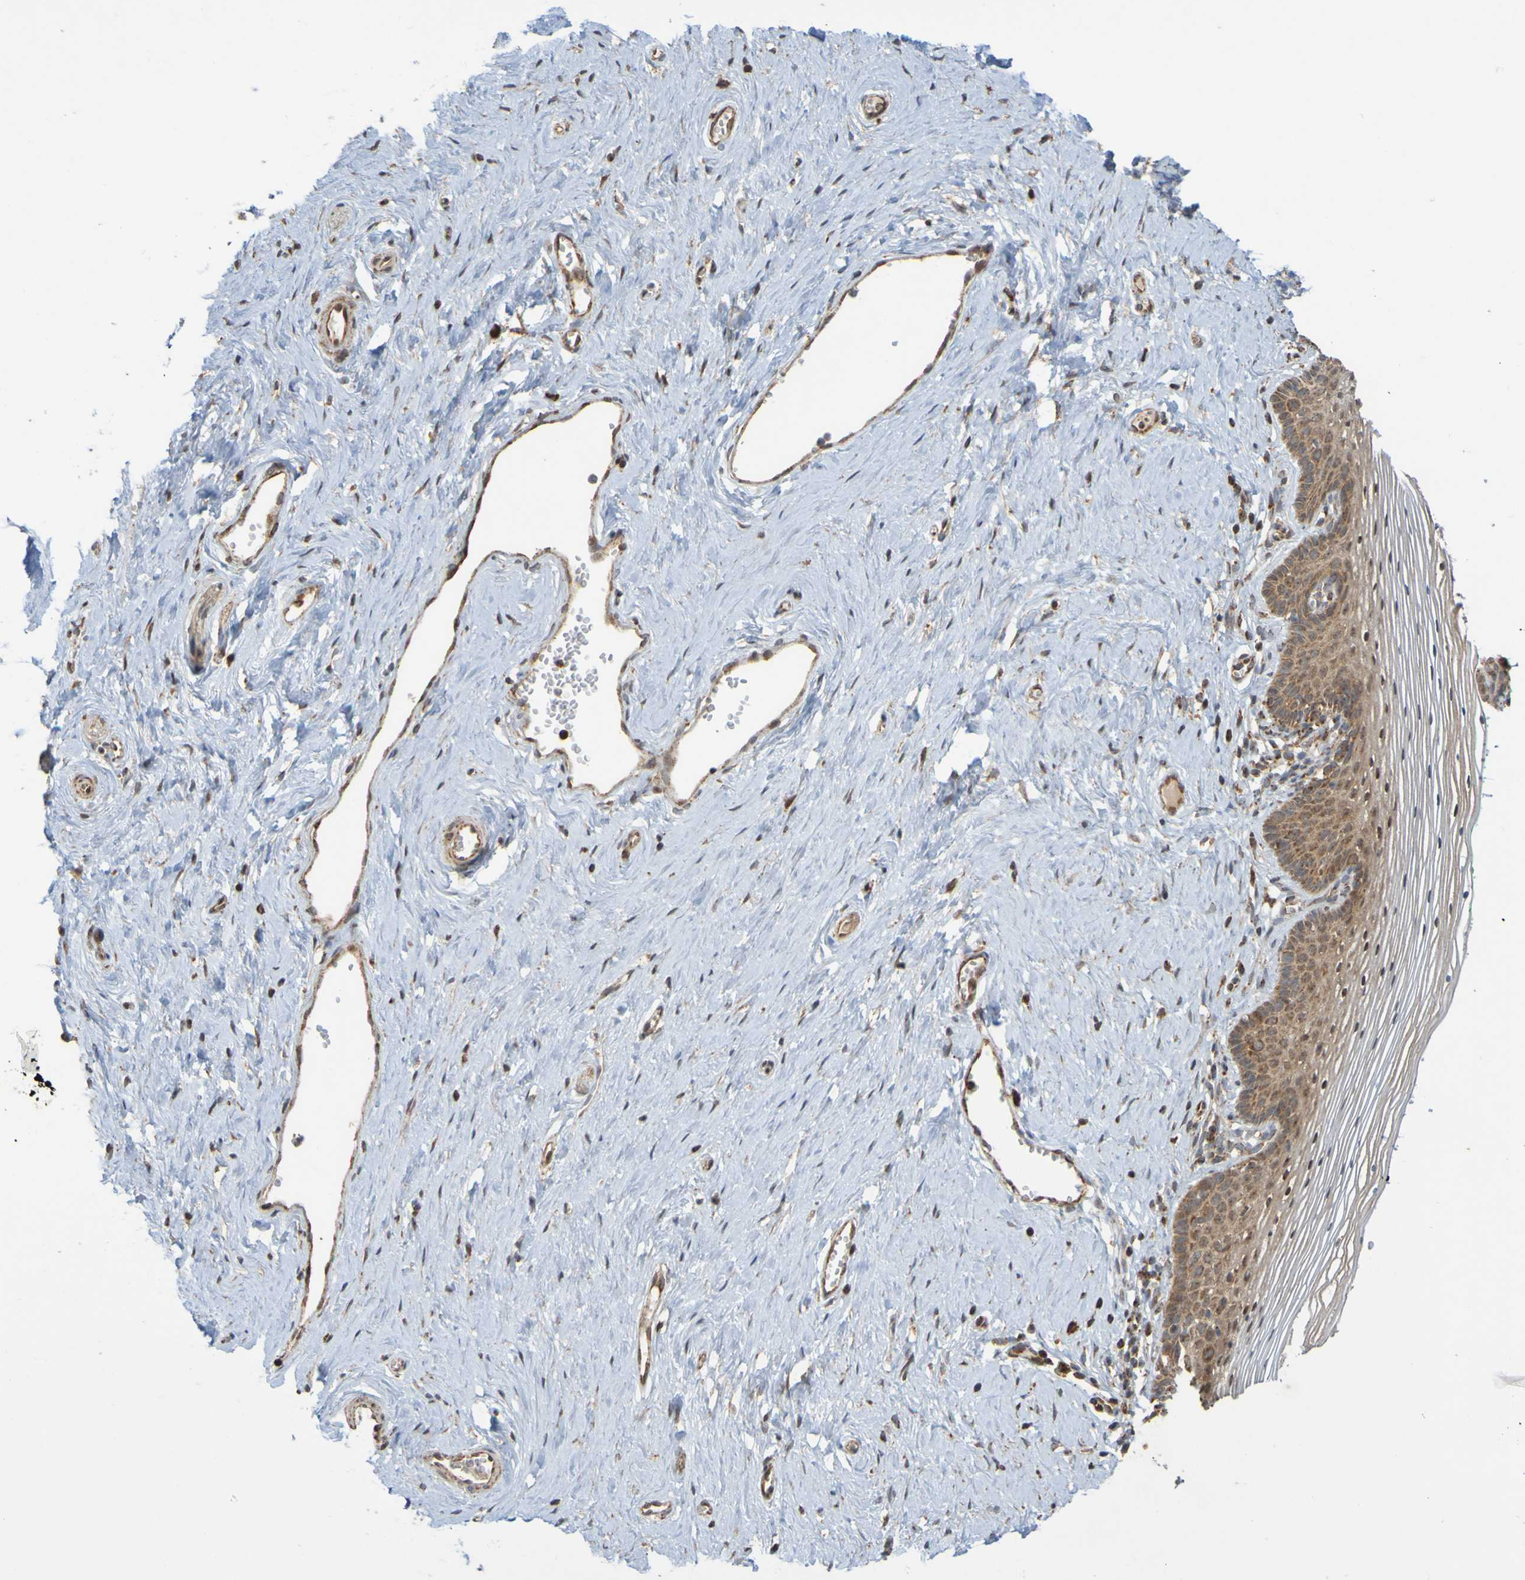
{"staining": {"intensity": "strong", "quantity": ">75%", "location": "cytoplasmic/membranous"}, "tissue": "vagina", "cell_type": "Squamous epithelial cells", "image_type": "normal", "snomed": [{"axis": "morphology", "description": "Normal tissue, NOS"}, {"axis": "topography", "description": "Vagina"}], "caption": "DAB immunohistochemical staining of benign vagina demonstrates strong cytoplasmic/membranous protein staining in about >75% of squamous epithelial cells. The staining was performed using DAB (3,3'-diaminobenzidine) to visualize the protein expression in brown, while the nuclei were stained in blue with hematoxylin (Magnification: 20x).", "gene": "TMBIM1", "patient": {"sex": "female", "age": 32}}